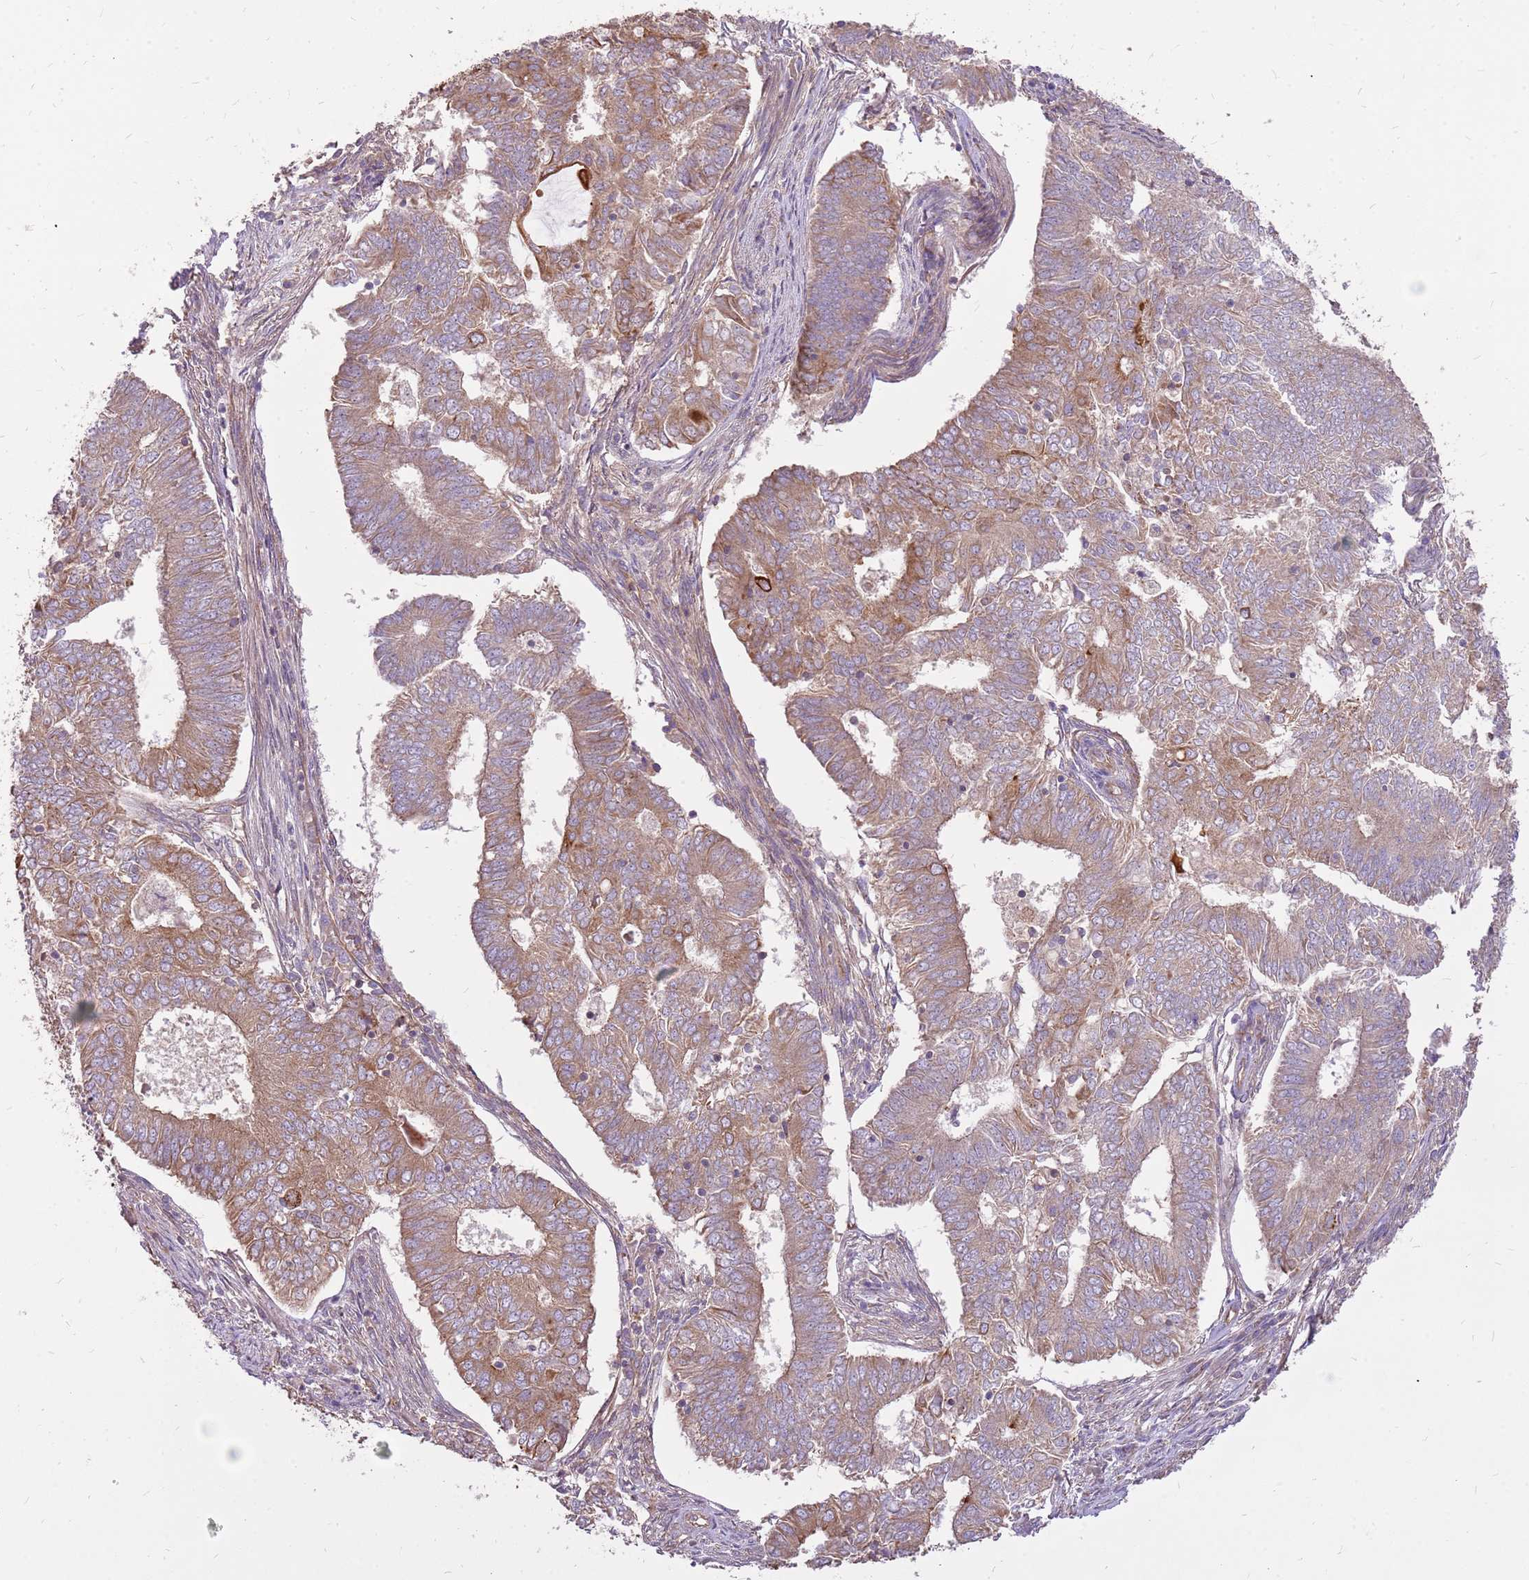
{"staining": {"intensity": "moderate", "quantity": "25%-75%", "location": "cytoplasmic/membranous"}, "tissue": "endometrial cancer", "cell_type": "Tumor cells", "image_type": "cancer", "snomed": [{"axis": "morphology", "description": "Adenocarcinoma, NOS"}, {"axis": "topography", "description": "Endometrium"}], "caption": "Immunohistochemical staining of human endometrial adenocarcinoma displays medium levels of moderate cytoplasmic/membranous protein positivity in approximately 25%-75% of tumor cells.", "gene": "WASHC4", "patient": {"sex": "female", "age": 62}}